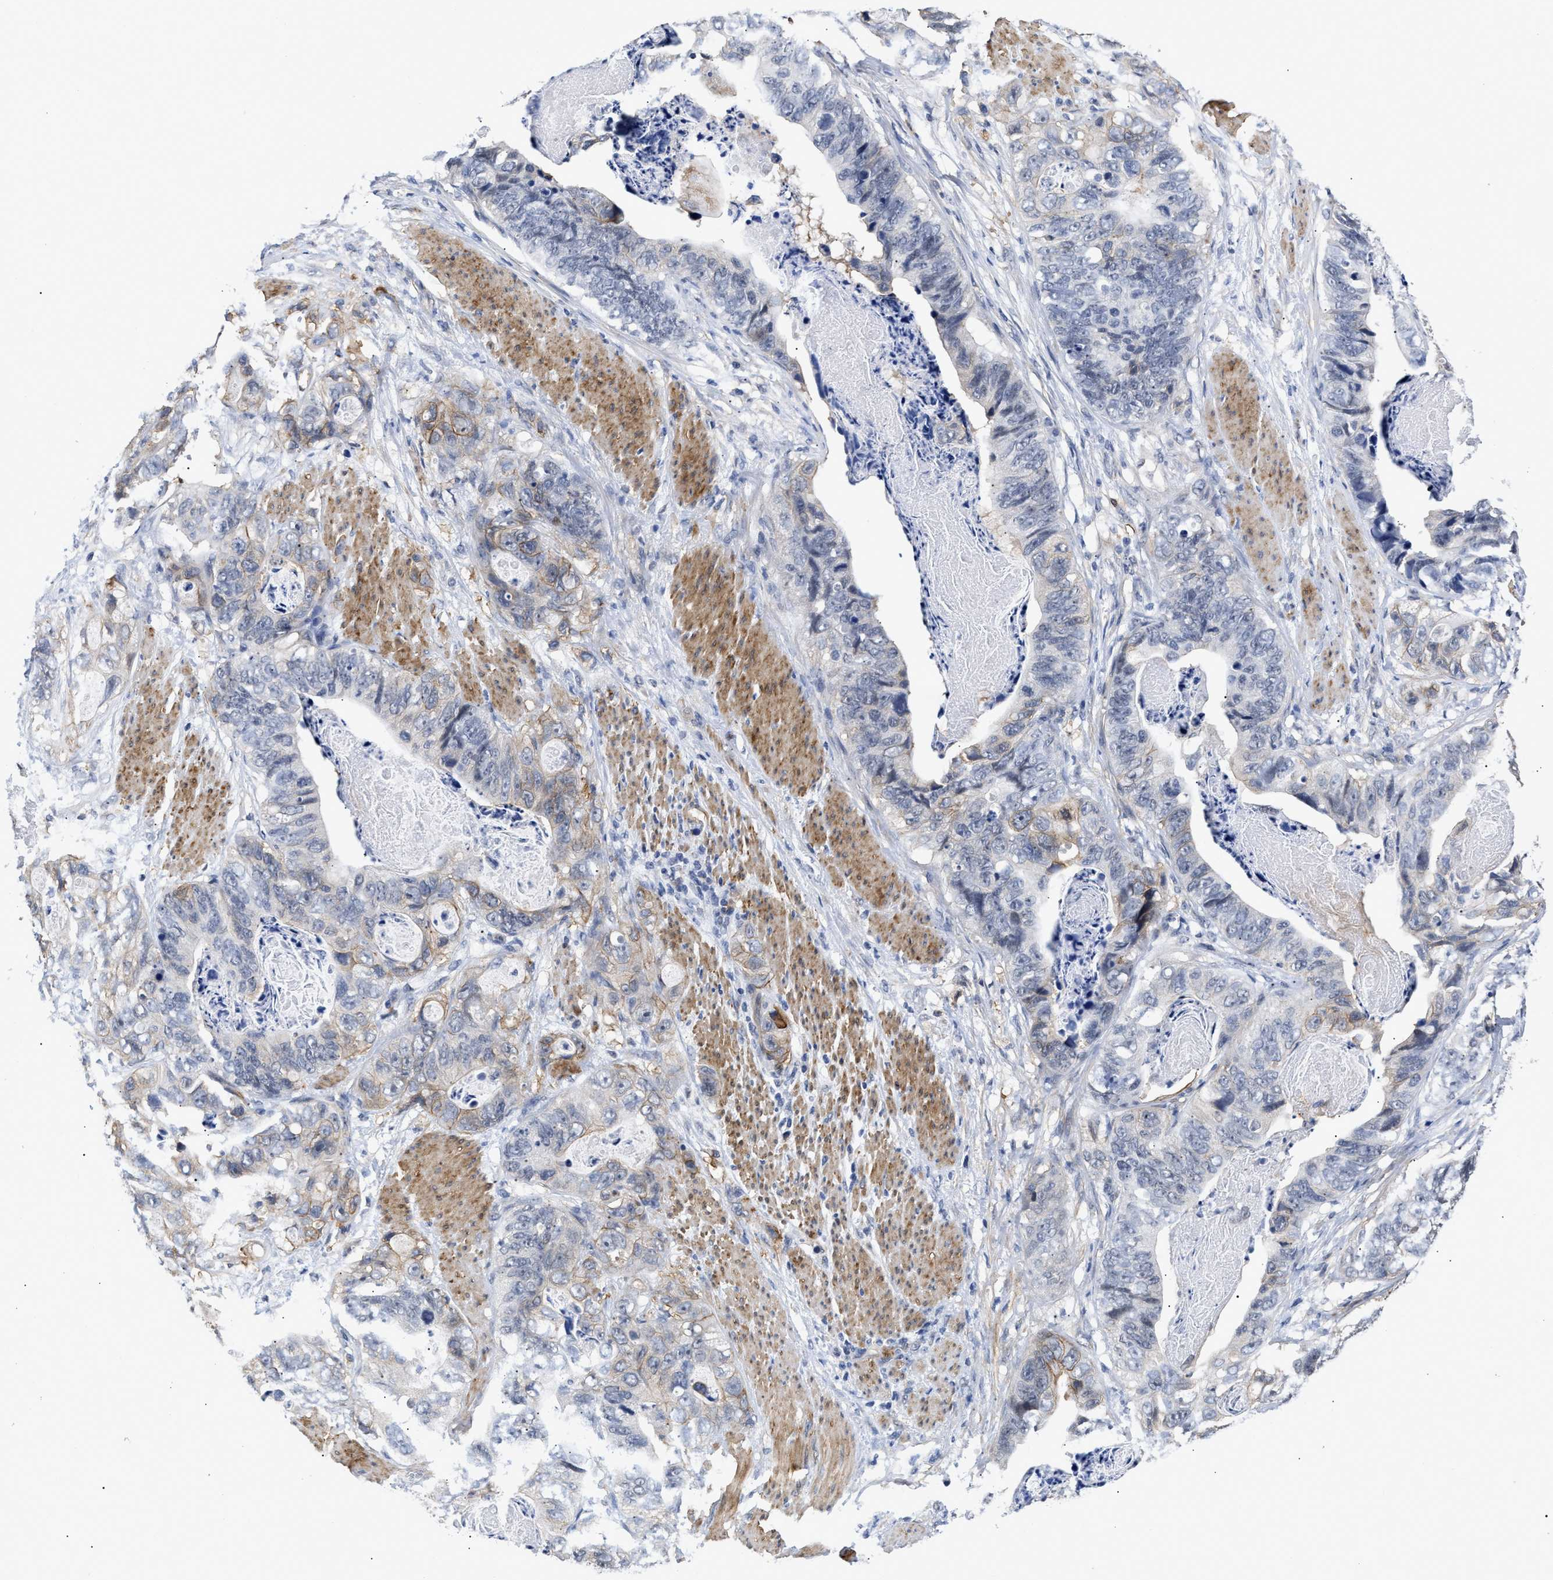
{"staining": {"intensity": "weak", "quantity": "<25%", "location": "cytoplasmic/membranous"}, "tissue": "stomach cancer", "cell_type": "Tumor cells", "image_type": "cancer", "snomed": [{"axis": "morphology", "description": "Adenocarcinoma, NOS"}, {"axis": "topography", "description": "Stomach"}], "caption": "This is a histopathology image of immunohistochemistry staining of stomach cancer (adenocarcinoma), which shows no positivity in tumor cells. Brightfield microscopy of IHC stained with DAB (3,3'-diaminobenzidine) (brown) and hematoxylin (blue), captured at high magnification.", "gene": "AHNAK2", "patient": {"sex": "female", "age": 89}}